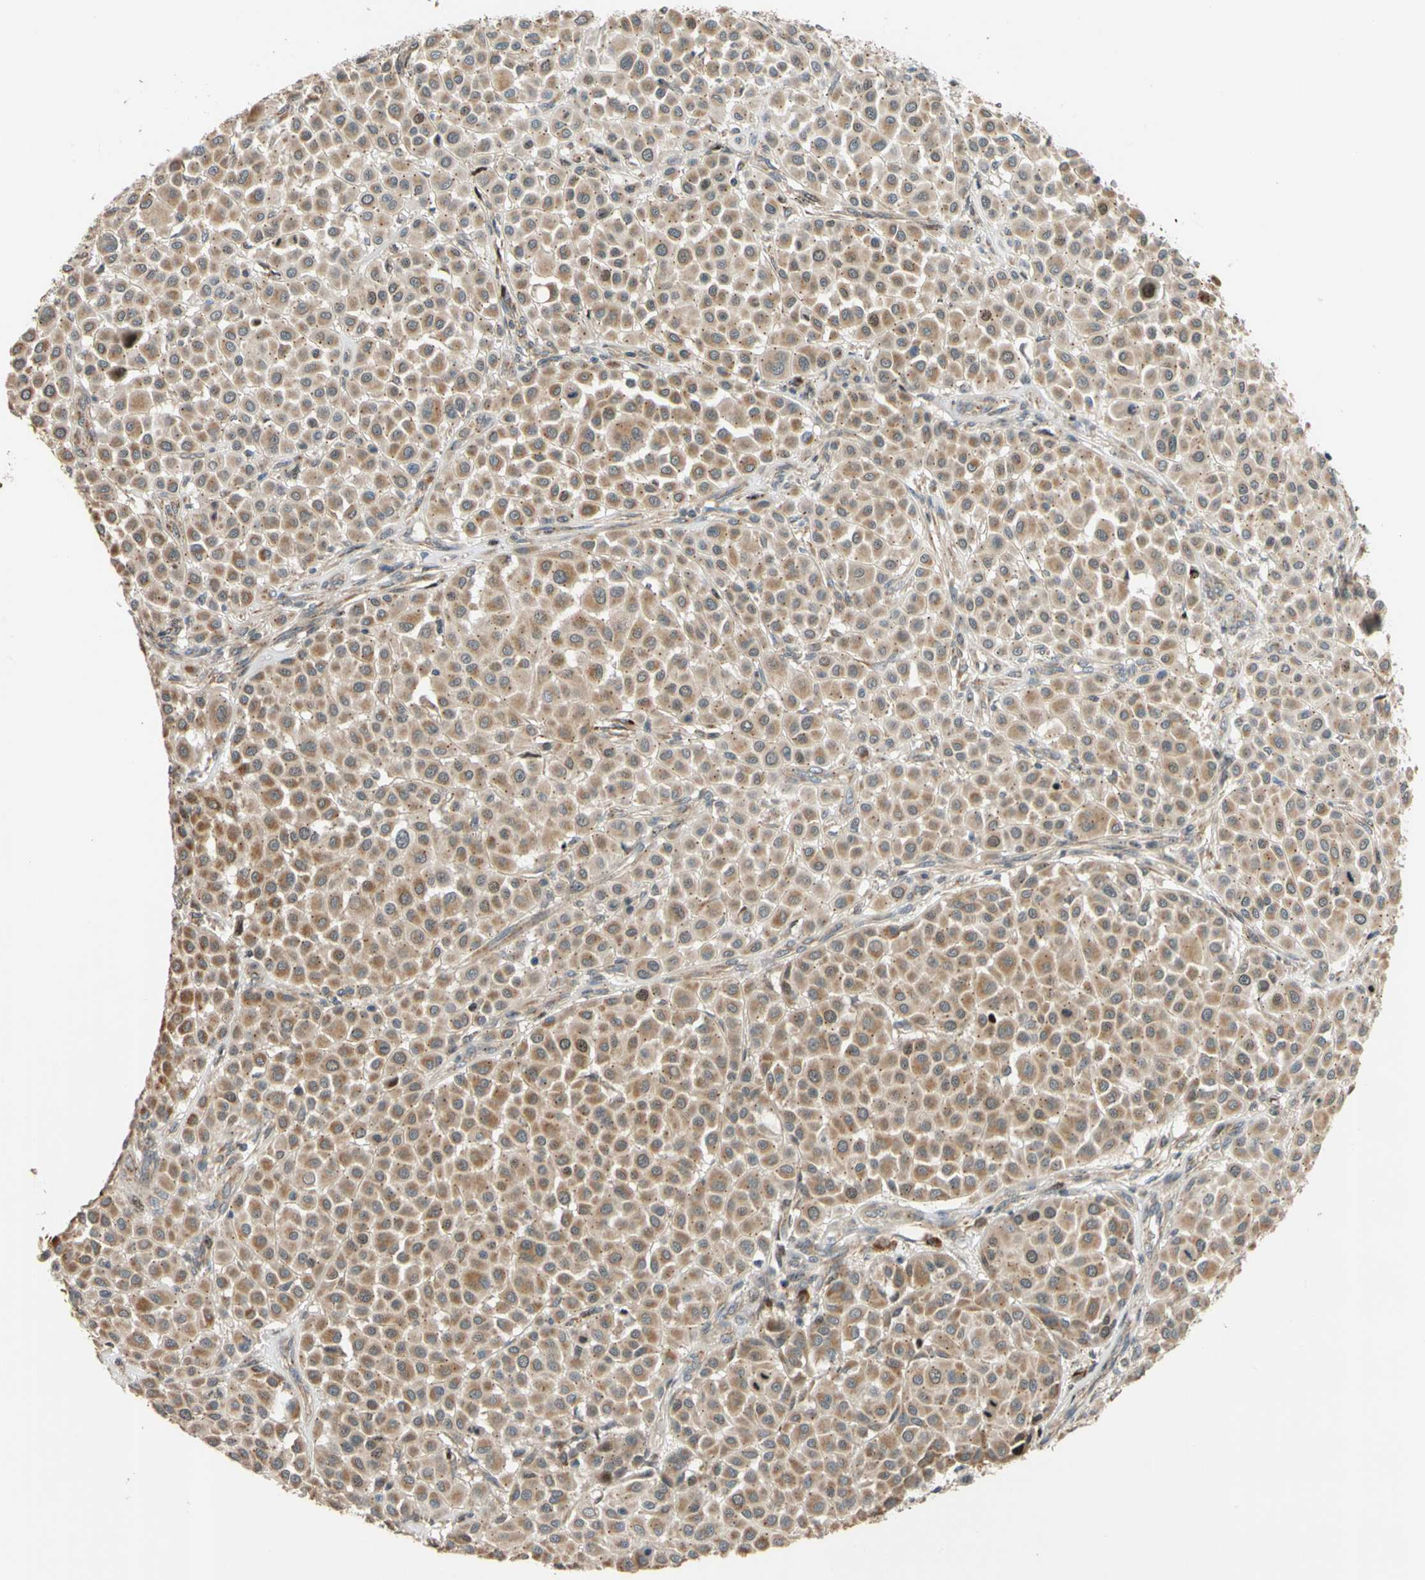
{"staining": {"intensity": "moderate", "quantity": ">75%", "location": "cytoplasmic/membranous"}, "tissue": "melanoma", "cell_type": "Tumor cells", "image_type": "cancer", "snomed": [{"axis": "morphology", "description": "Malignant melanoma, Metastatic site"}, {"axis": "topography", "description": "Soft tissue"}], "caption": "Protein staining of malignant melanoma (metastatic site) tissue demonstrates moderate cytoplasmic/membranous expression in approximately >75% of tumor cells. The staining is performed using DAB (3,3'-diaminobenzidine) brown chromogen to label protein expression. The nuclei are counter-stained blue using hematoxylin.", "gene": "IP6K2", "patient": {"sex": "male", "age": 41}}